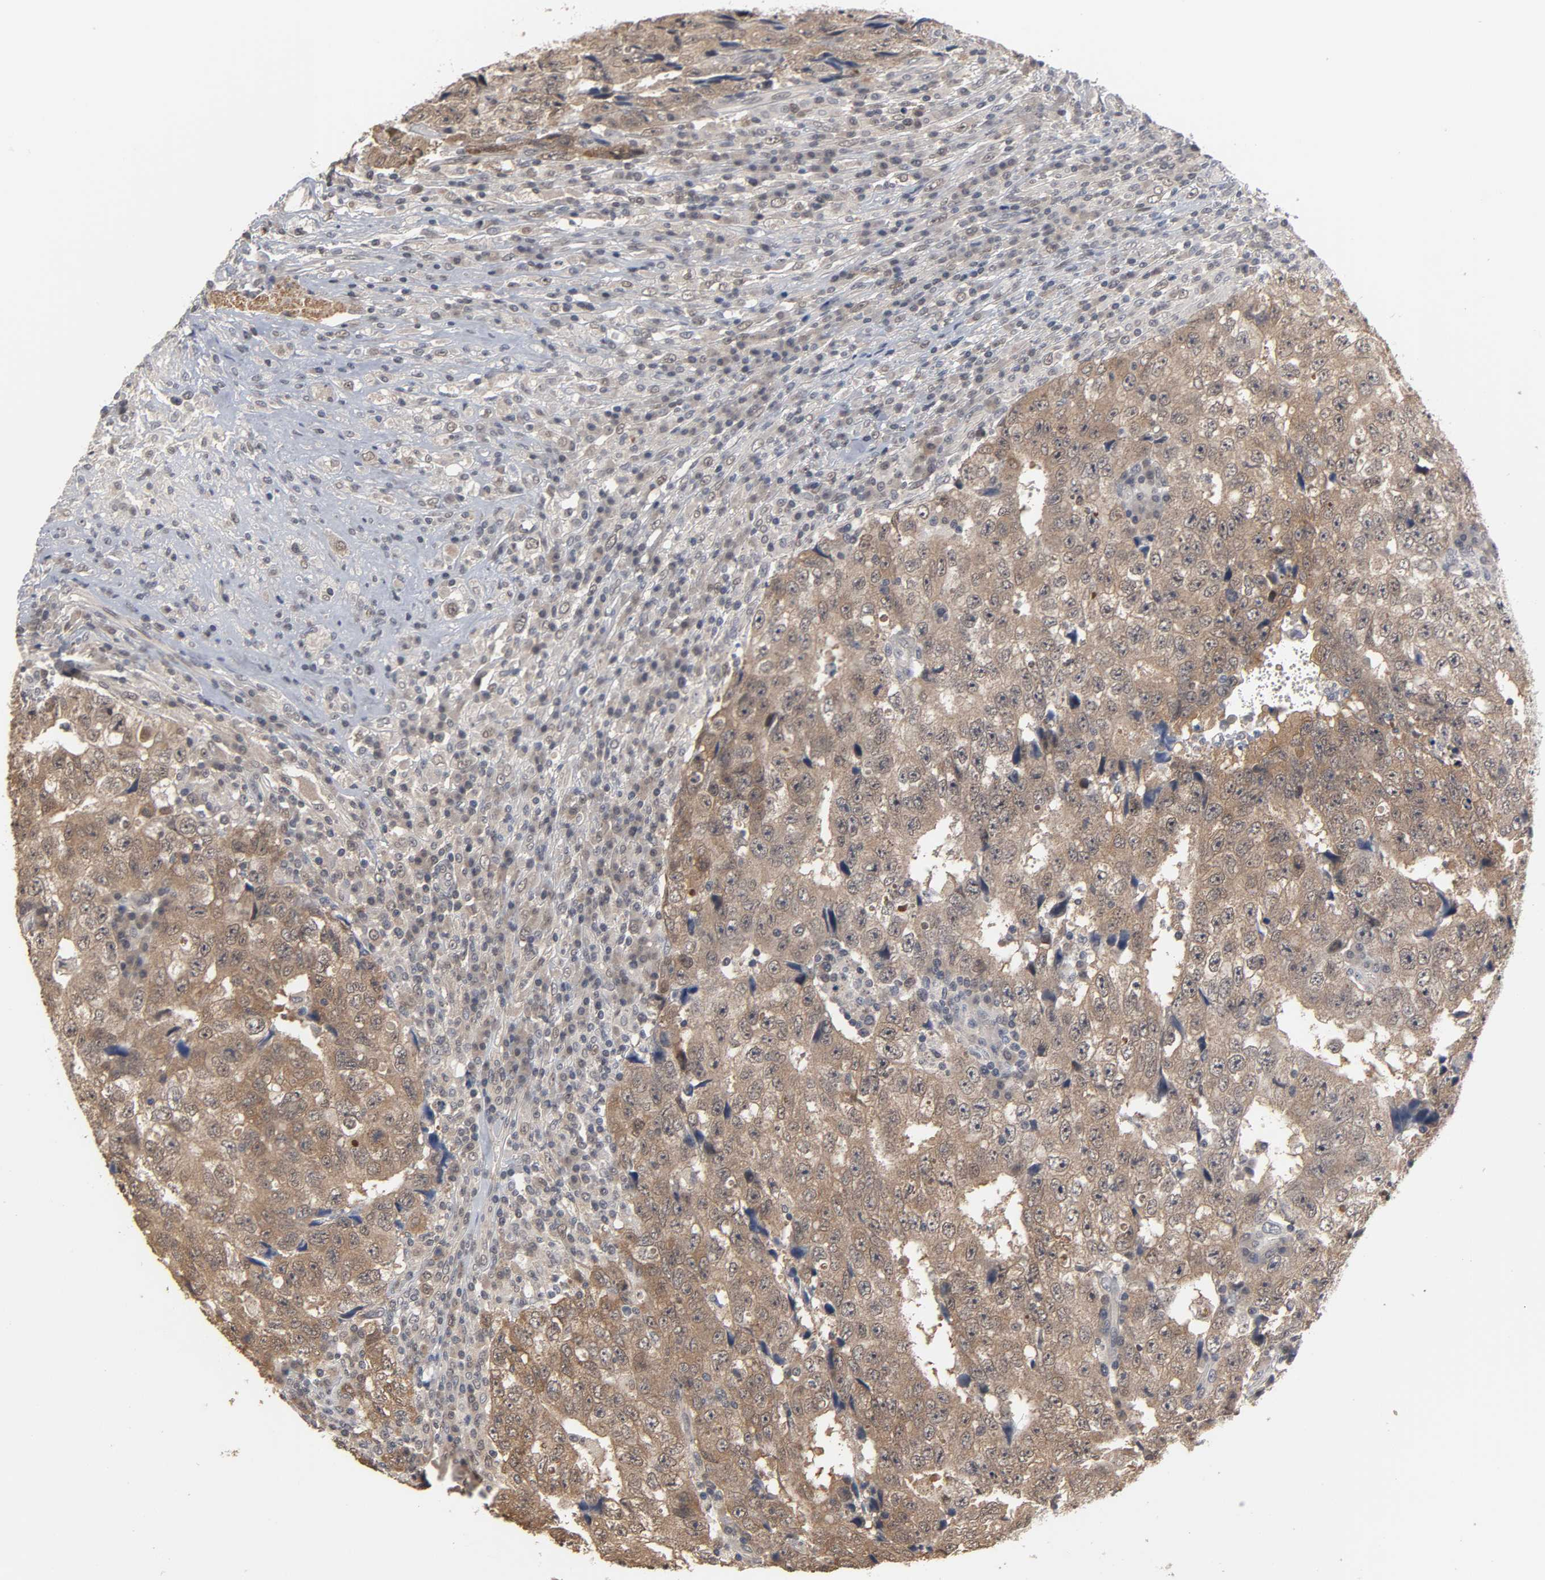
{"staining": {"intensity": "moderate", "quantity": ">75%", "location": "cytoplasmic/membranous"}, "tissue": "testis cancer", "cell_type": "Tumor cells", "image_type": "cancer", "snomed": [{"axis": "morphology", "description": "Necrosis, NOS"}, {"axis": "morphology", "description": "Carcinoma, Embryonal, NOS"}, {"axis": "topography", "description": "Testis"}], "caption": "Tumor cells show medium levels of moderate cytoplasmic/membranous staining in approximately >75% of cells in embryonal carcinoma (testis).", "gene": "HTR1E", "patient": {"sex": "male", "age": 19}}